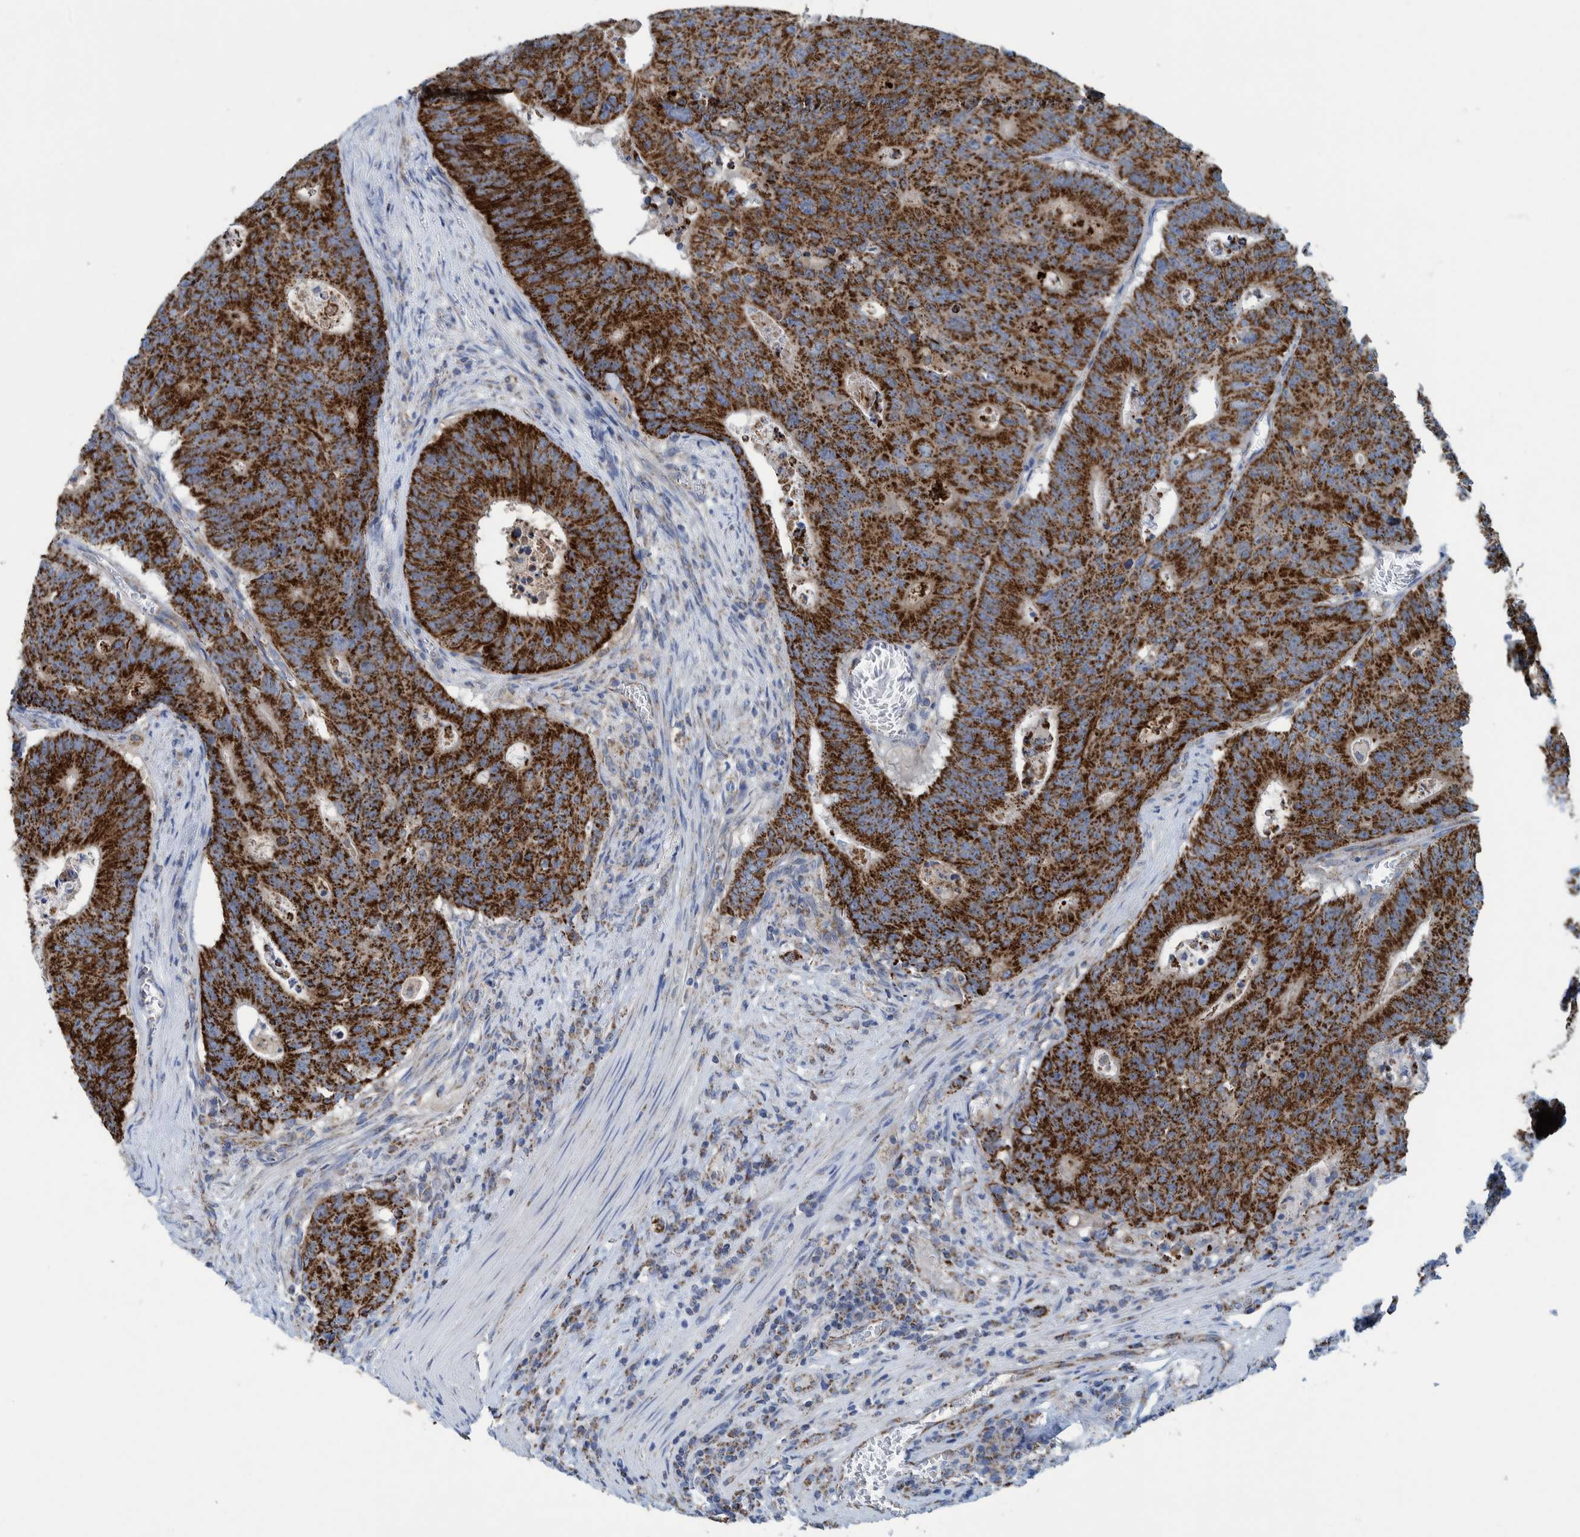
{"staining": {"intensity": "strong", "quantity": ">75%", "location": "cytoplasmic/membranous"}, "tissue": "colorectal cancer", "cell_type": "Tumor cells", "image_type": "cancer", "snomed": [{"axis": "morphology", "description": "Adenocarcinoma, NOS"}, {"axis": "topography", "description": "Colon"}], "caption": "Human colorectal adenocarcinoma stained with a protein marker displays strong staining in tumor cells.", "gene": "MRPS7", "patient": {"sex": "male", "age": 87}}